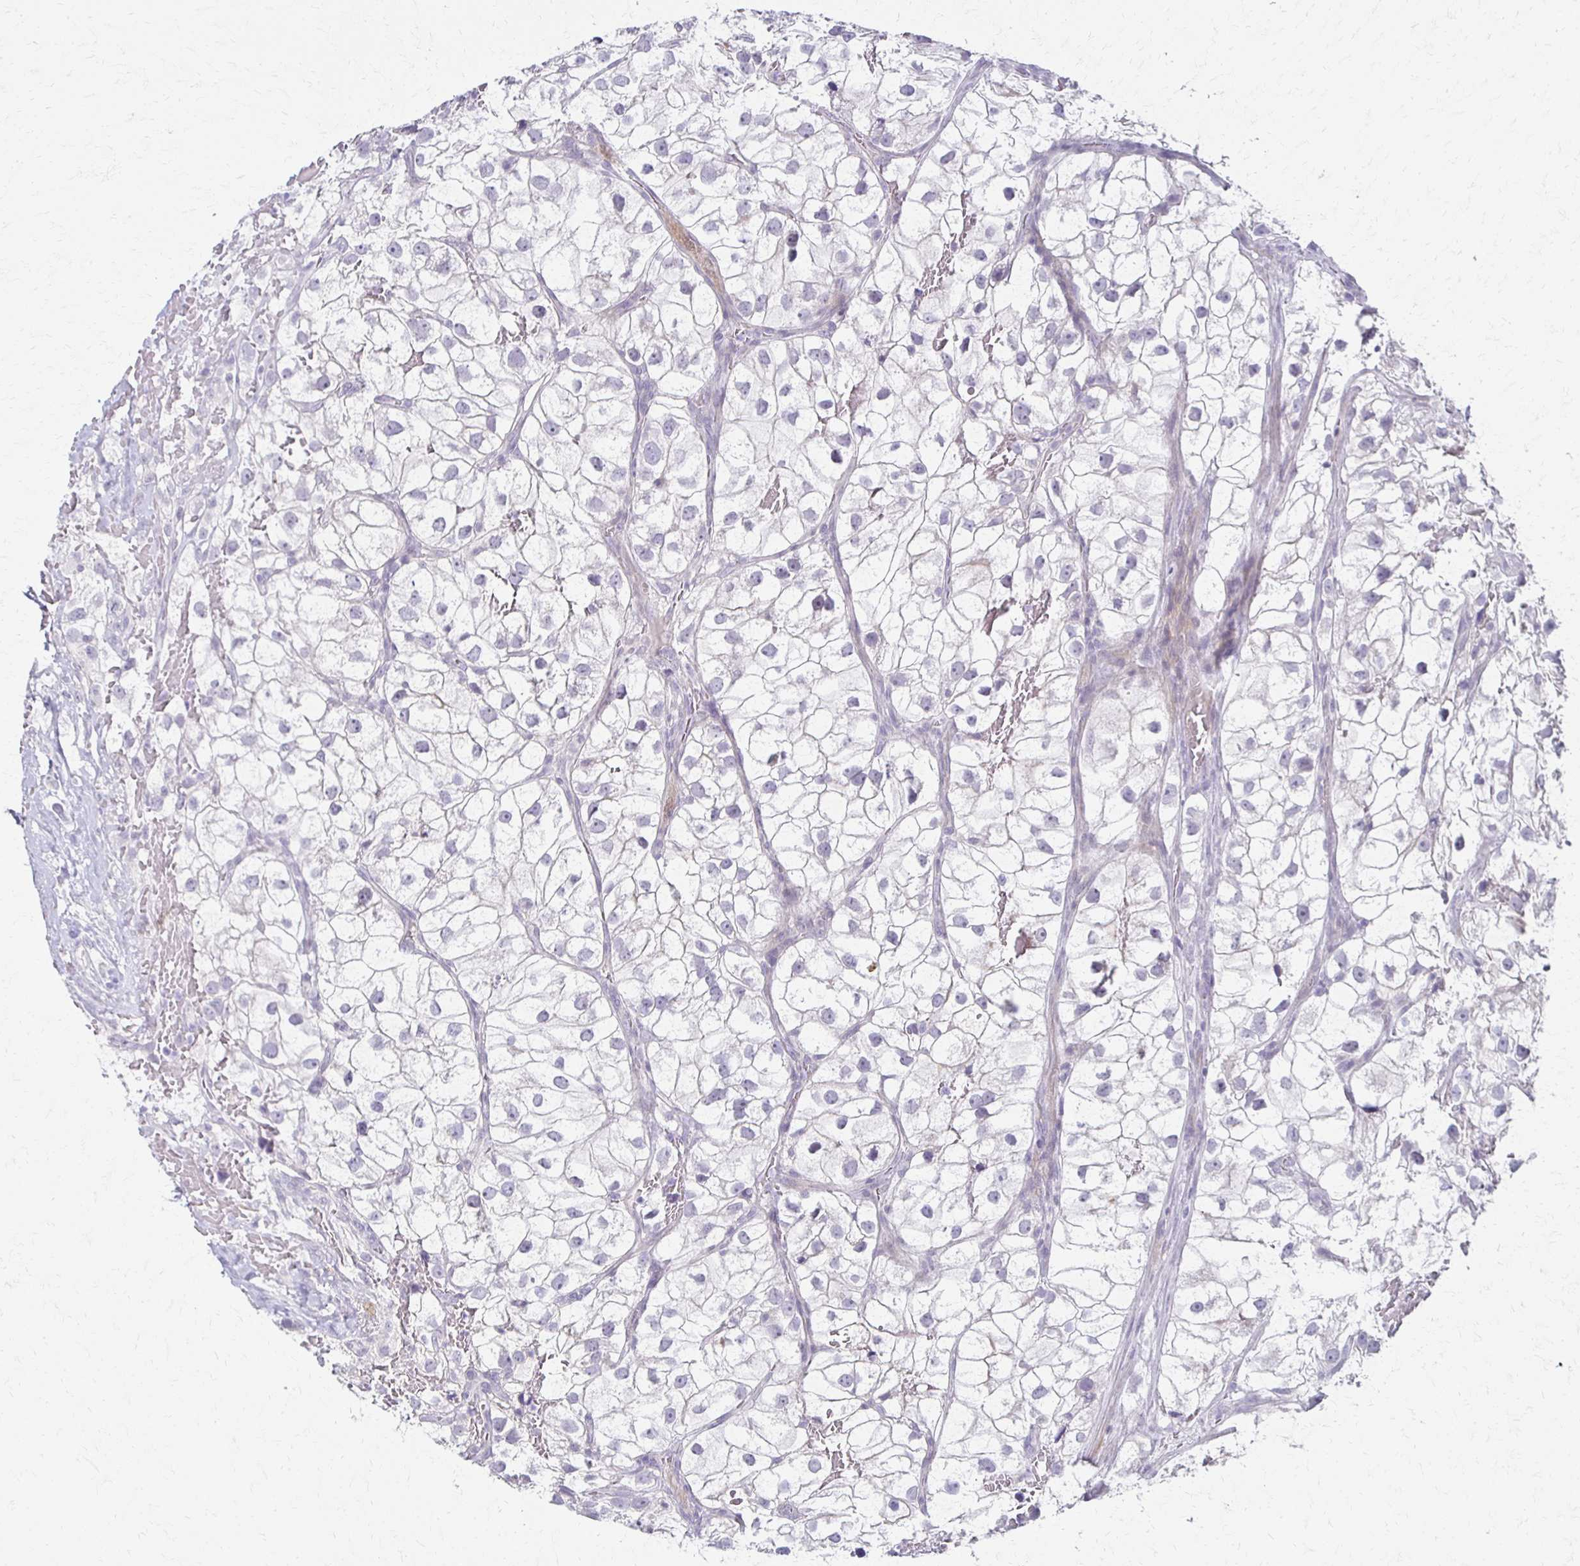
{"staining": {"intensity": "negative", "quantity": "none", "location": "none"}, "tissue": "renal cancer", "cell_type": "Tumor cells", "image_type": "cancer", "snomed": [{"axis": "morphology", "description": "Adenocarcinoma, NOS"}, {"axis": "topography", "description": "Kidney"}], "caption": "A histopathology image of human renal cancer is negative for staining in tumor cells. The staining is performed using DAB (3,3'-diaminobenzidine) brown chromogen with nuclei counter-stained in using hematoxylin.", "gene": "FOXO4", "patient": {"sex": "male", "age": 59}}